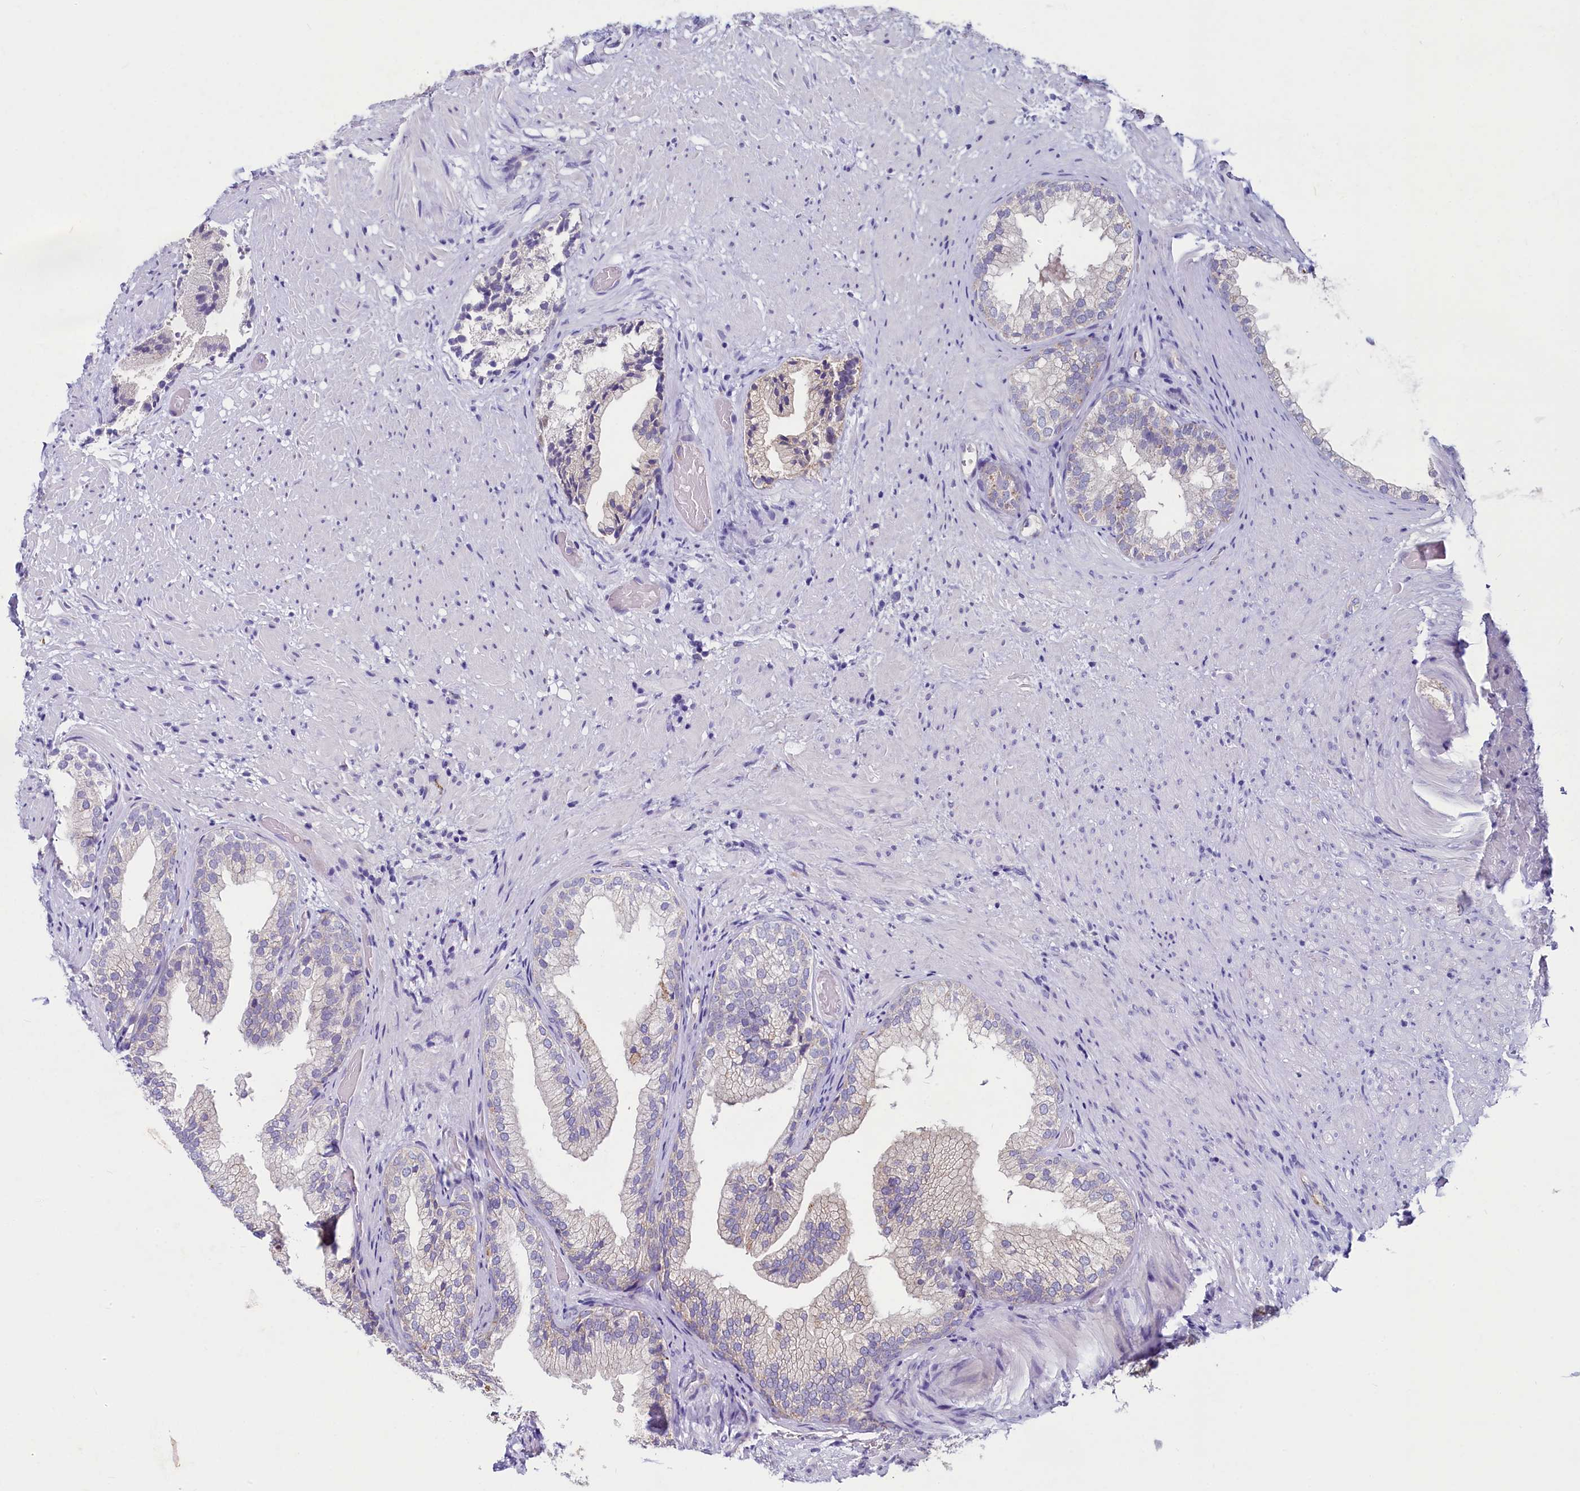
{"staining": {"intensity": "negative", "quantity": "none", "location": "none"}, "tissue": "prostate", "cell_type": "Glandular cells", "image_type": "normal", "snomed": [{"axis": "morphology", "description": "Normal tissue, NOS"}, {"axis": "topography", "description": "Prostate"}], "caption": "An image of human prostate is negative for staining in glandular cells. Nuclei are stained in blue.", "gene": "INSC", "patient": {"sex": "male", "age": 76}}